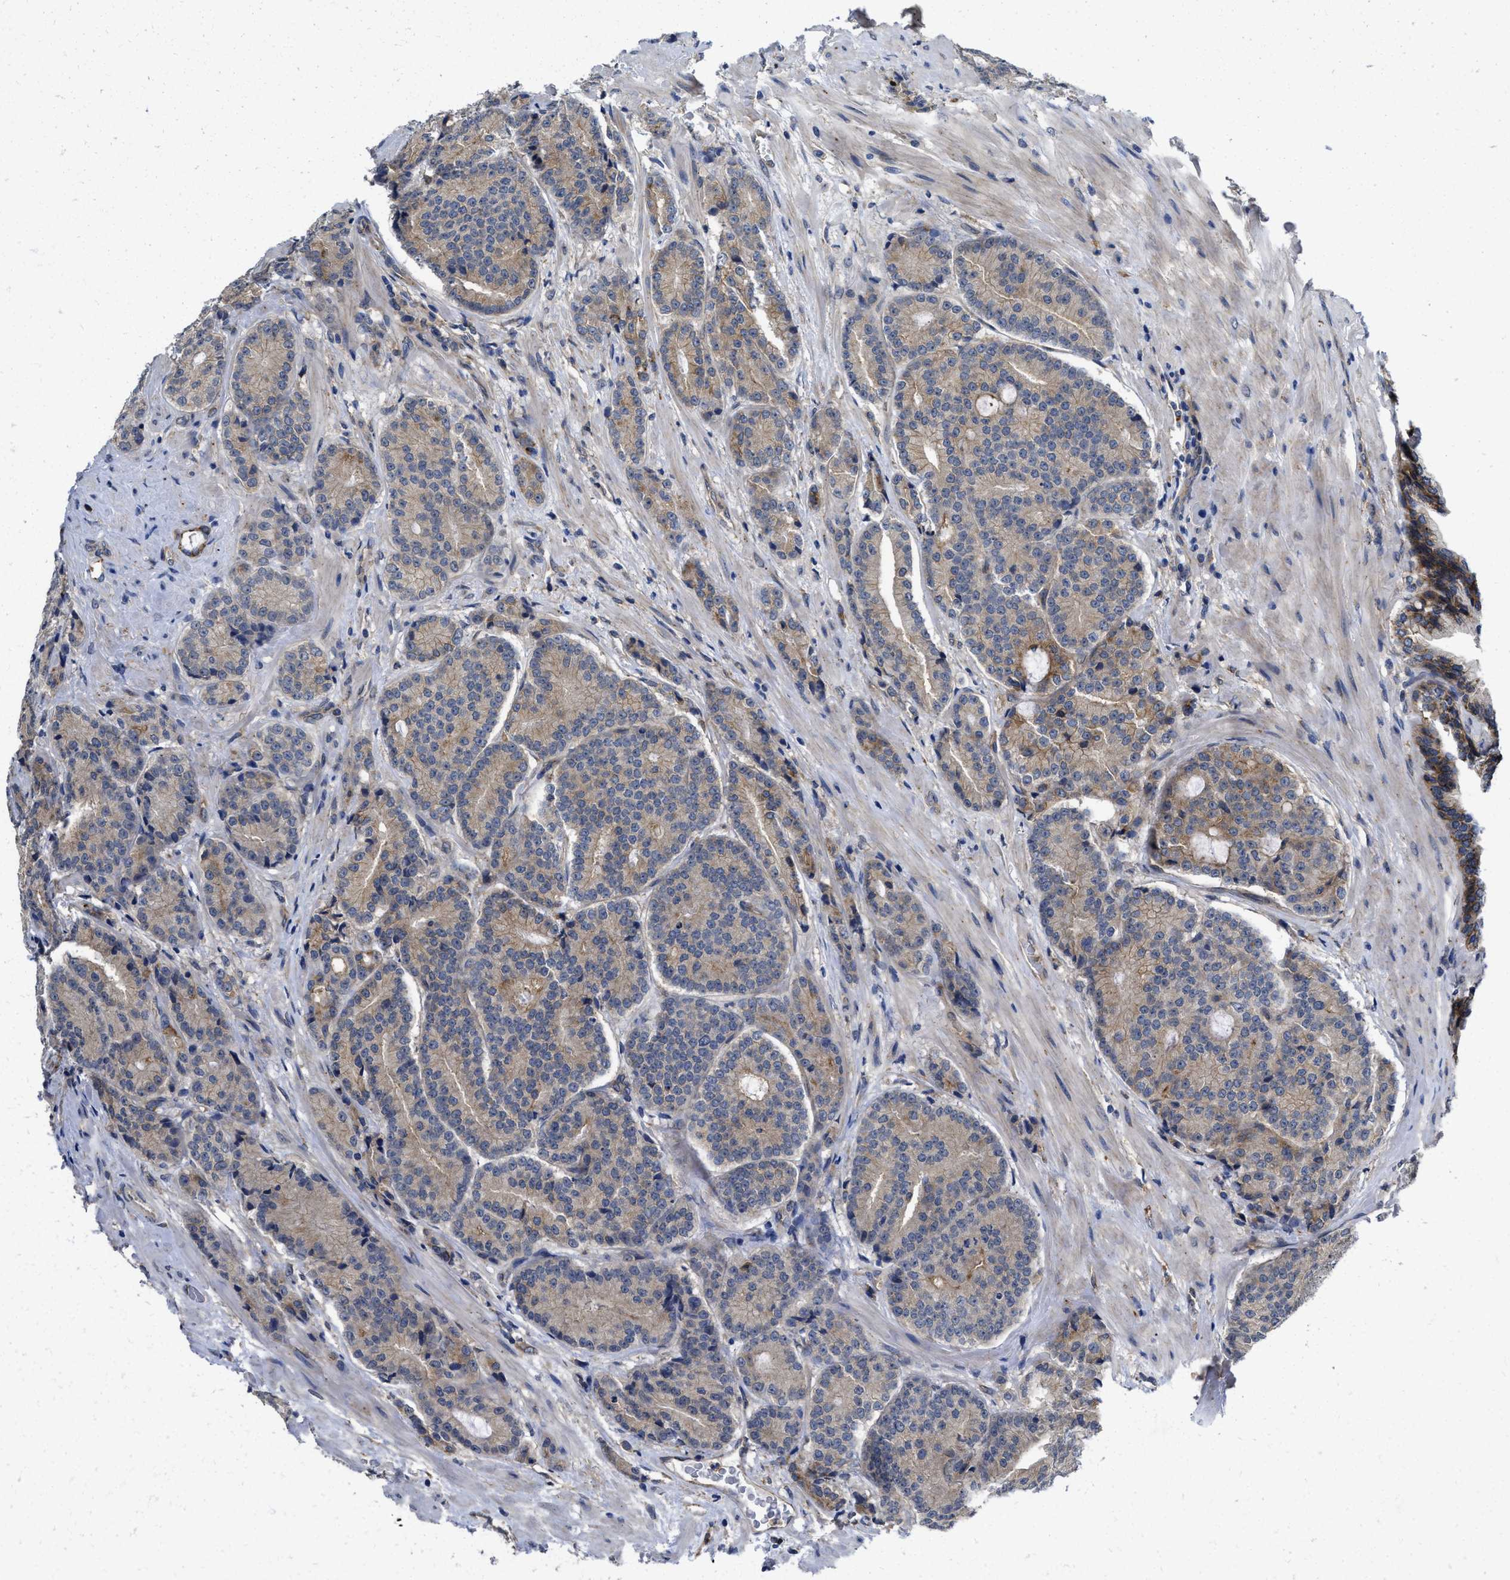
{"staining": {"intensity": "weak", "quantity": ">75%", "location": "cytoplasmic/membranous"}, "tissue": "prostate cancer", "cell_type": "Tumor cells", "image_type": "cancer", "snomed": [{"axis": "morphology", "description": "Adenocarcinoma, High grade"}, {"axis": "topography", "description": "Prostate"}], "caption": "Protein expression analysis of human prostate cancer reveals weak cytoplasmic/membranous staining in approximately >75% of tumor cells.", "gene": "PKD2", "patient": {"sex": "male", "age": 61}}